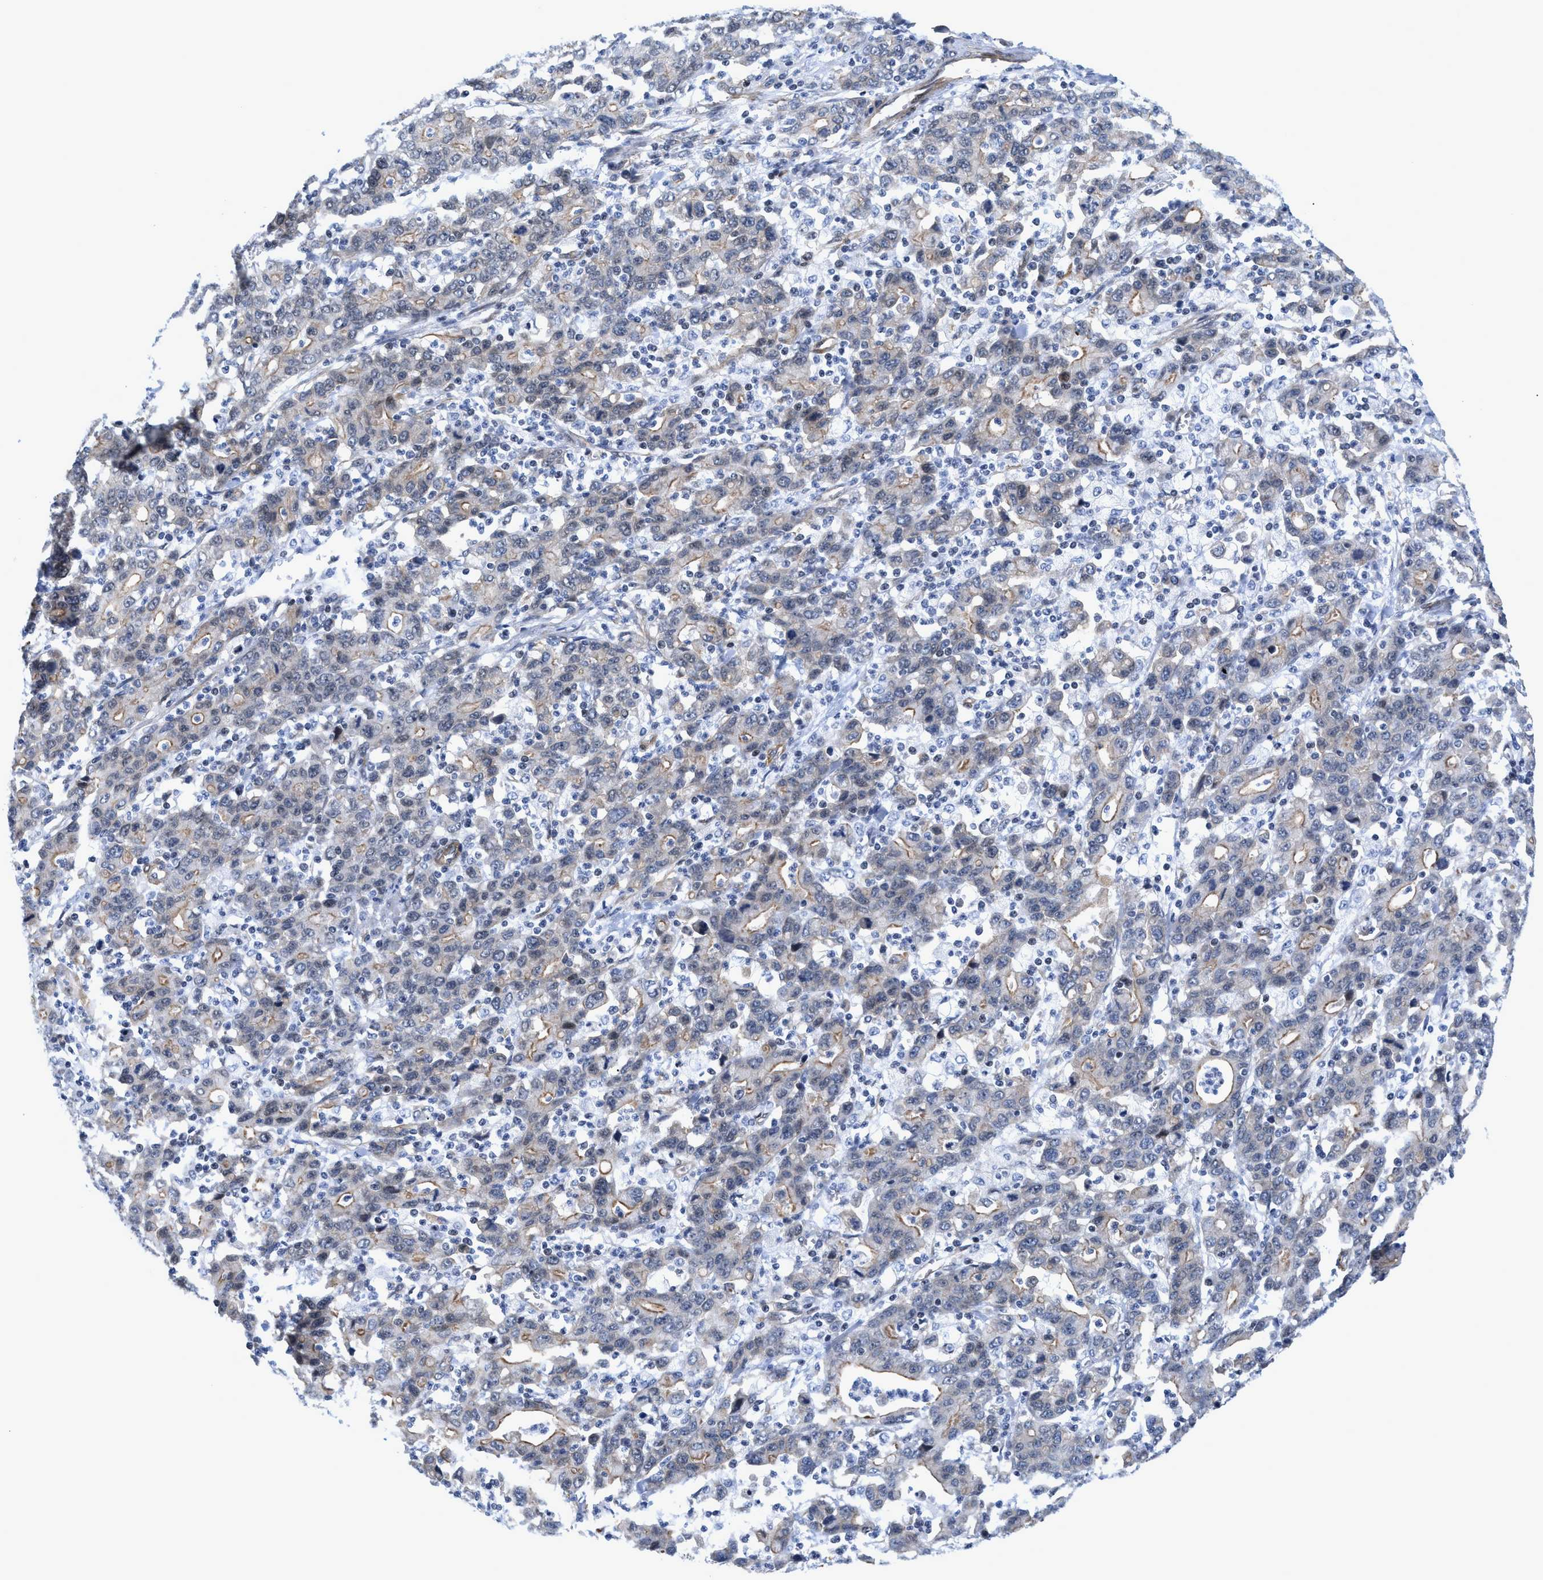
{"staining": {"intensity": "weak", "quantity": "<25%", "location": "cytoplasmic/membranous"}, "tissue": "stomach cancer", "cell_type": "Tumor cells", "image_type": "cancer", "snomed": [{"axis": "morphology", "description": "Adenocarcinoma, NOS"}, {"axis": "topography", "description": "Stomach, upper"}], "caption": "DAB (3,3'-diaminobenzidine) immunohistochemical staining of stomach cancer (adenocarcinoma) shows no significant positivity in tumor cells. Brightfield microscopy of immunohistochemistry stained with DAB (3,3'-diaminobenzidine) (brown) and hematoxylin (blue), captured at high magnification.", "gene": "GPRASP2", "patient": {"sex": "male", "age": 69}}